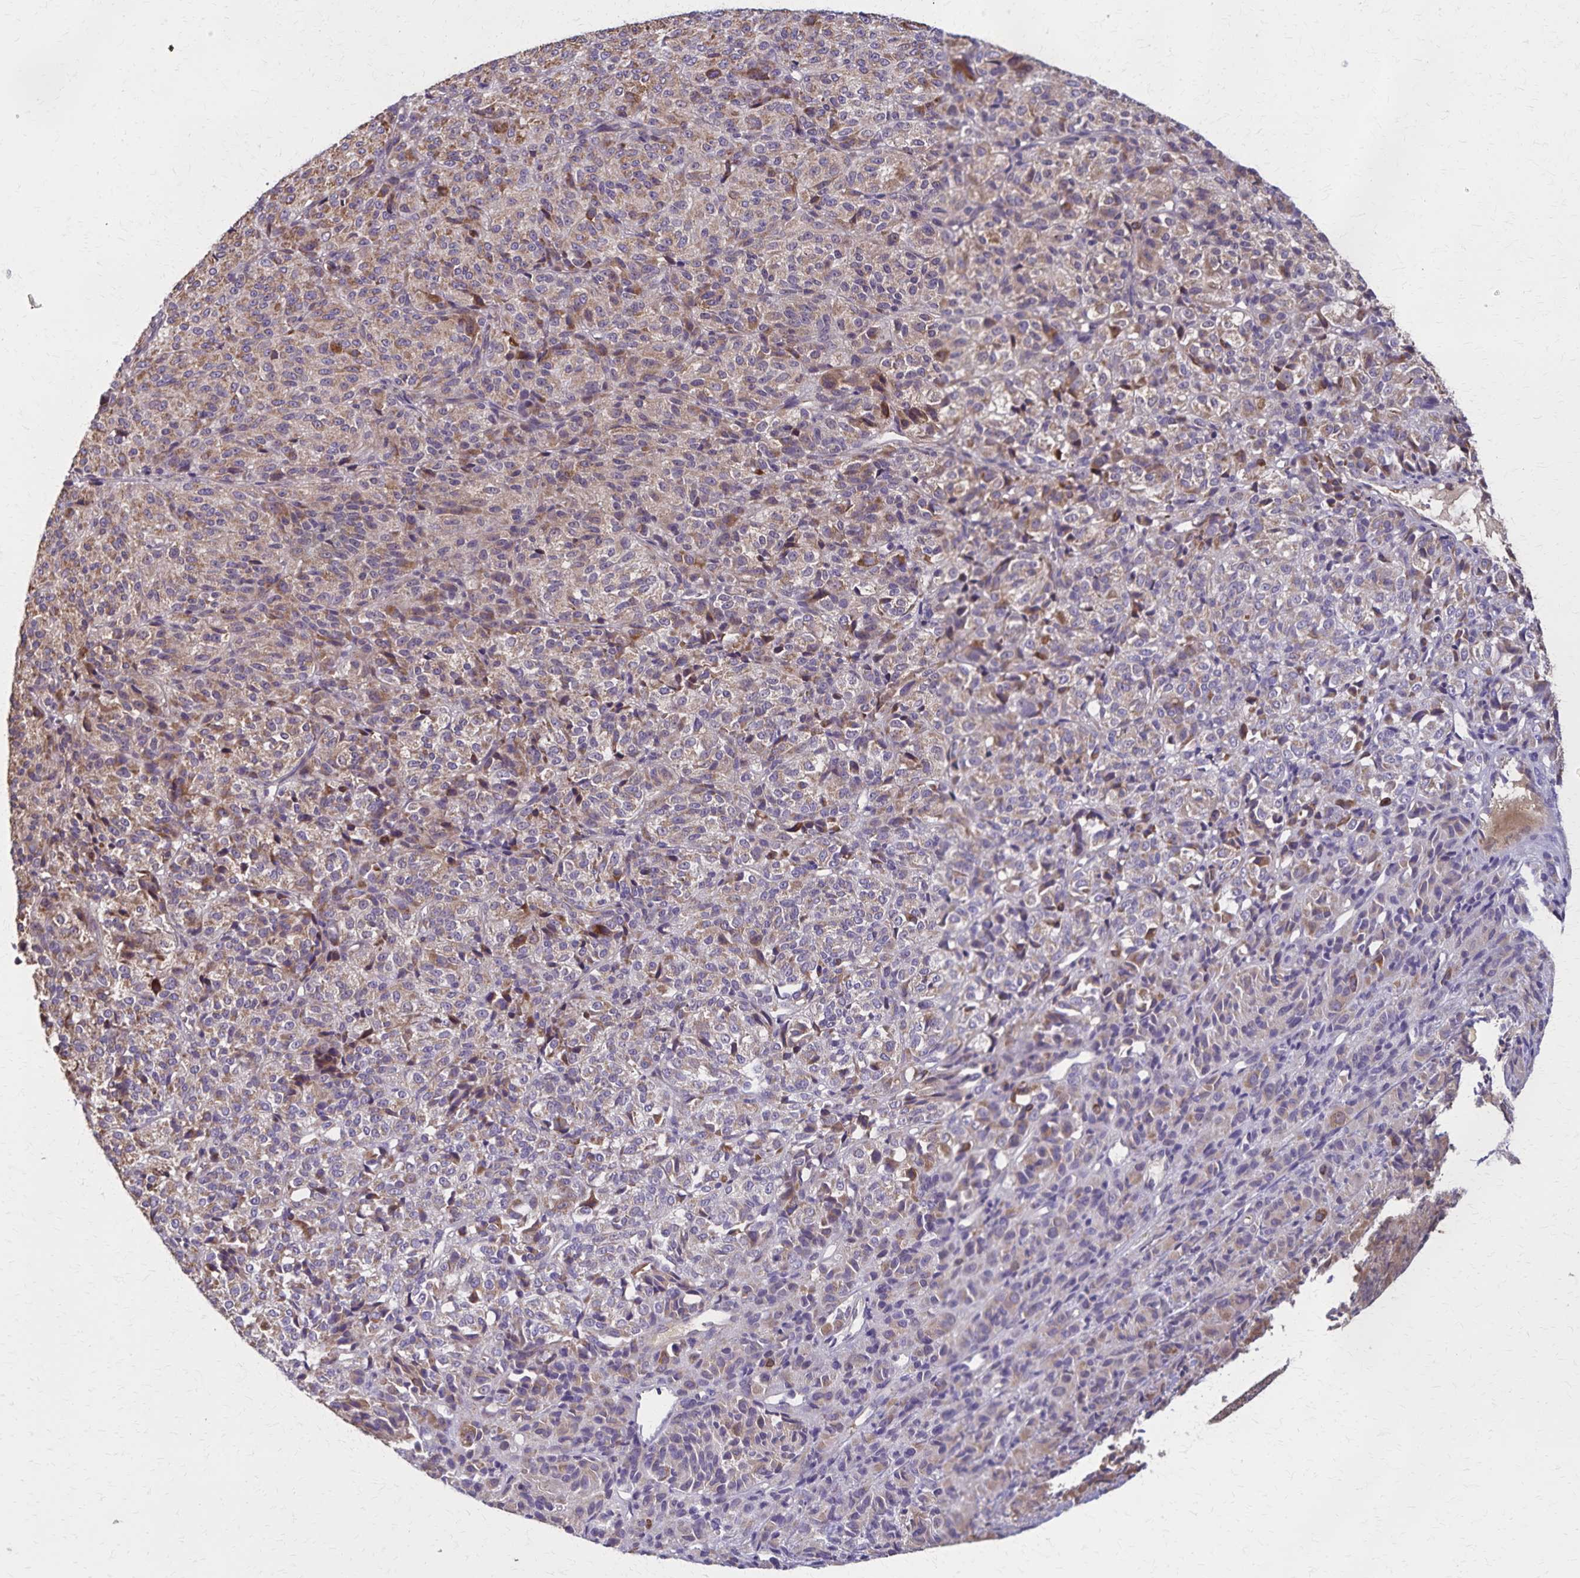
{"staining": {"intensity": "moderate", "quantity": "<25%", "location": "cytoplasmic/membranous"}, "tissue": "melanoma", "cell_type": "Tumor cells", "image_type": "cancer", "snomed": [{"axis": "morphology", "description": "Malignant melanoma, Metastatic site"}, {"axis": "topography", "description": "Brain"}], "caption": "About <25% of tumor cells in human malignant melanoma (metastatic site) show moderate cytoplasmic/membranous protein positivity as visualized by brown immunohistochemical staining.", "gene": "RNF10", "patient": {"sex": "female", "age": 56}}